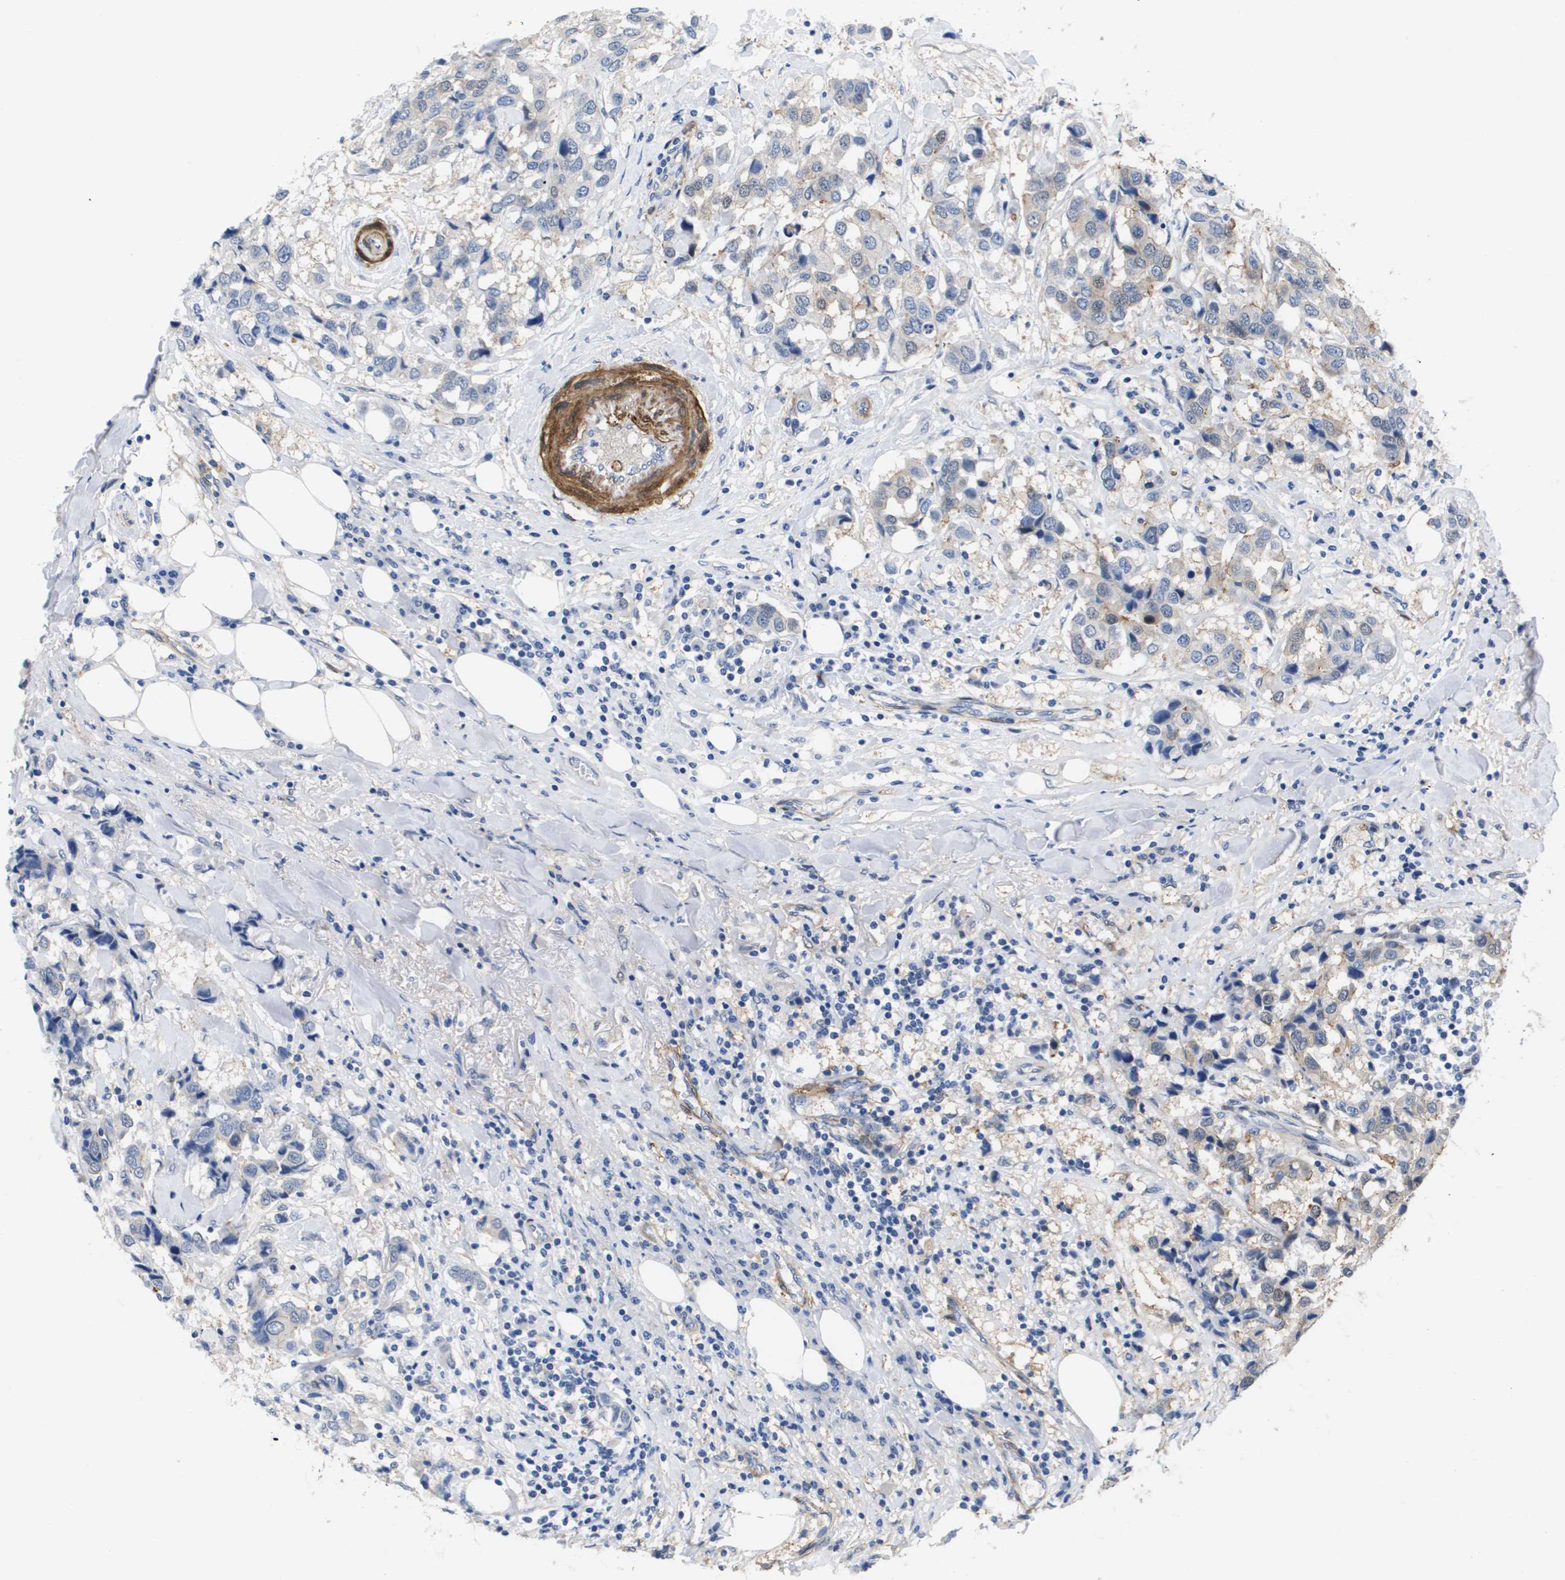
{"staining": {"intensity": "weak", "quantity": "<25%", "location": "cytoplasmic/membranous"}, "tissue": "breast cancer", "cell_type": "Tumor cells", "image_type": "cancer", "snomed": [{"axis": "morphology", "description": "Duct carcinoma"}, {"axis": "topography", "description": "Breast"}], "caption": "Tumor cells show no significant staining in breast cancer (invasive ductal carcinoma). (DAB immunohistochemistry (IHC), high magnification).", "gene": "LPP", "patient": {"sex": "female", "age": 80}}